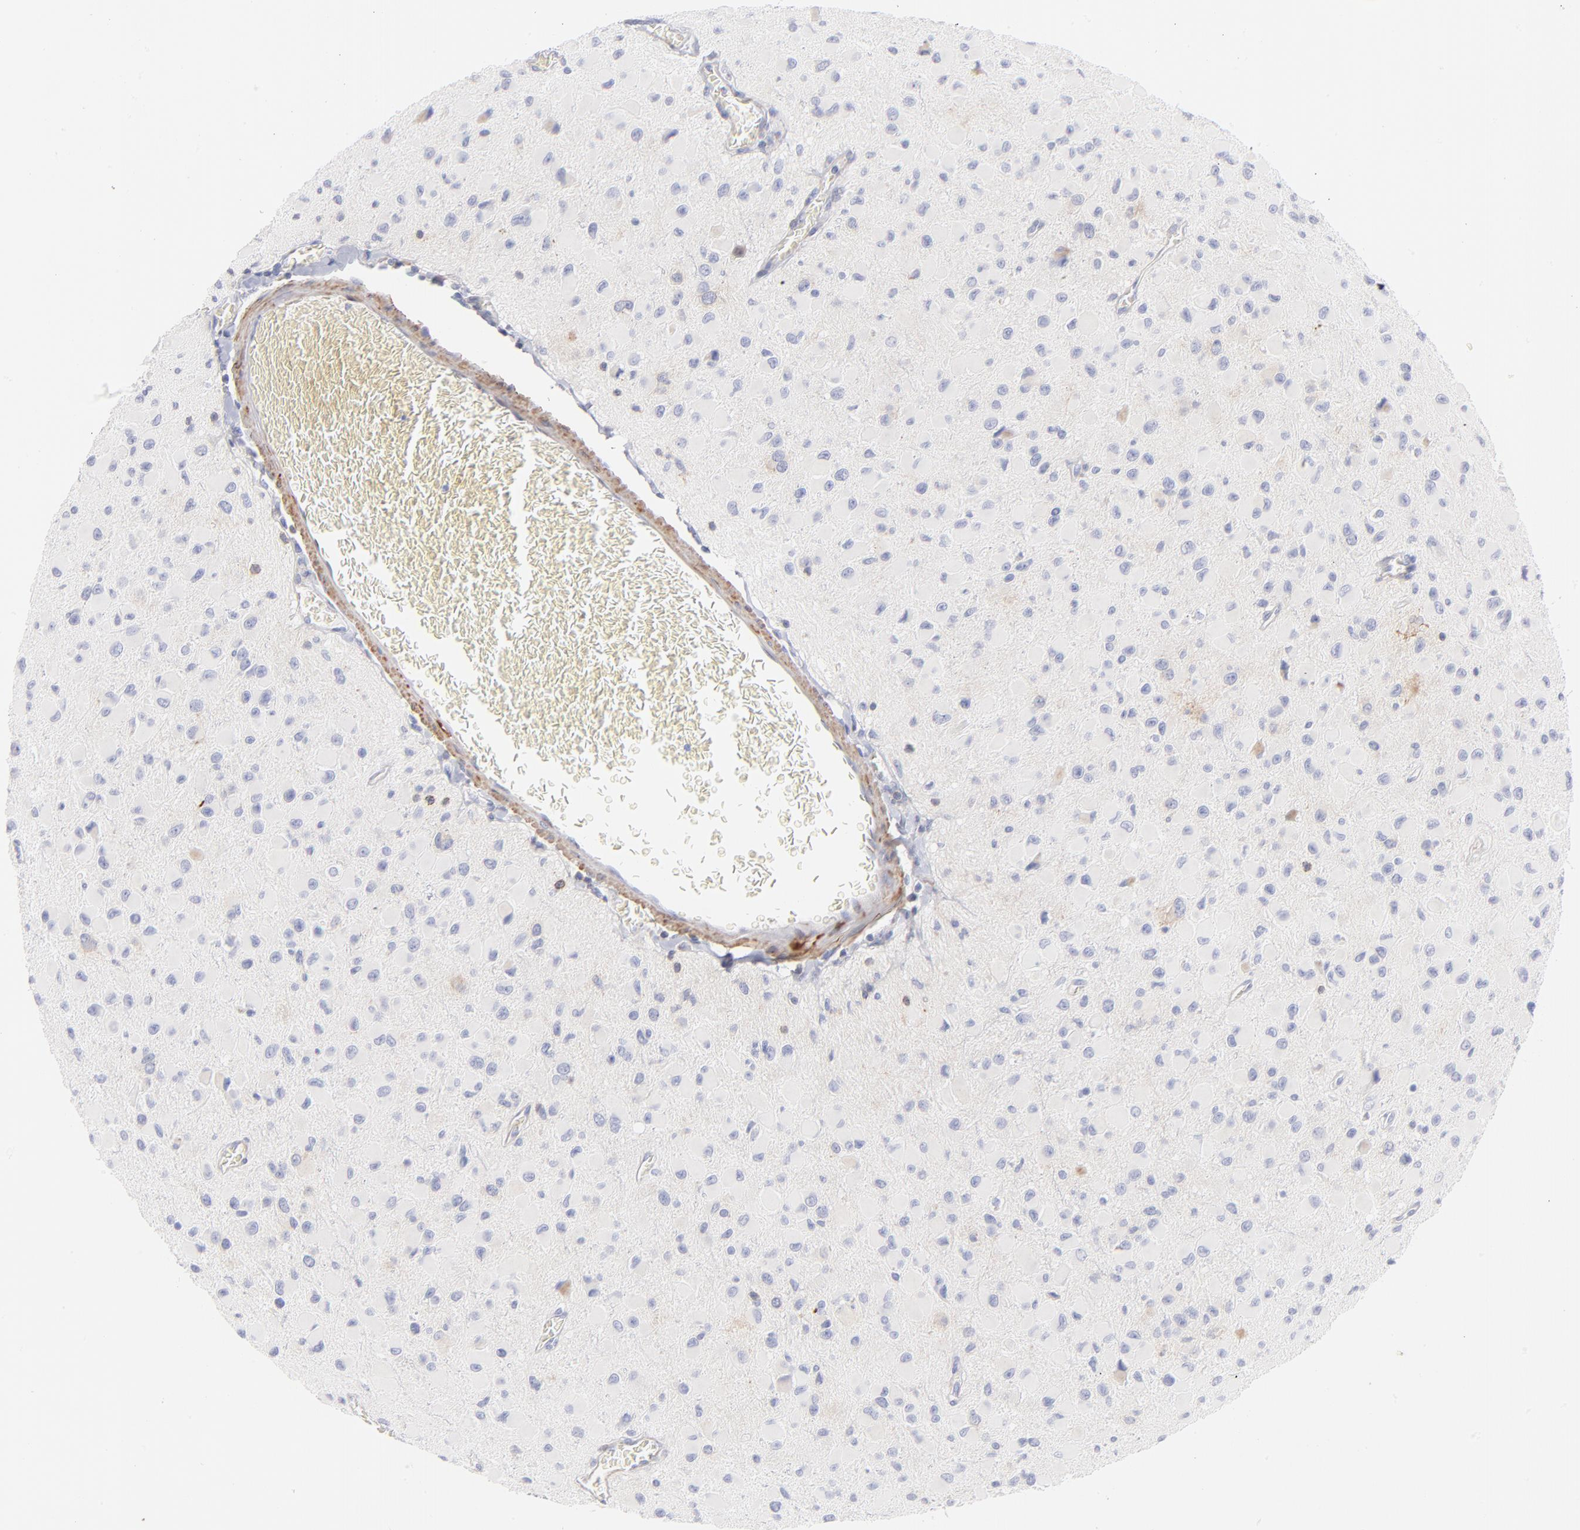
{"staining": {"intensity": "negative", "quantity": "none", "location": "none"}, "tissue": "glioma", "cell_type": "Tumor cells", "image_type": "cancer", "snomed": [{"axis": "morphology", "description": "Glioma, malignant, Low grade"}, {"axis": "topography", "description": "Brain"}], "caption": "Tumor cells are negative for brown protein staining in glioma.", "gene": "ACTA2", "patient": {"sex": "male", "age": 42}}